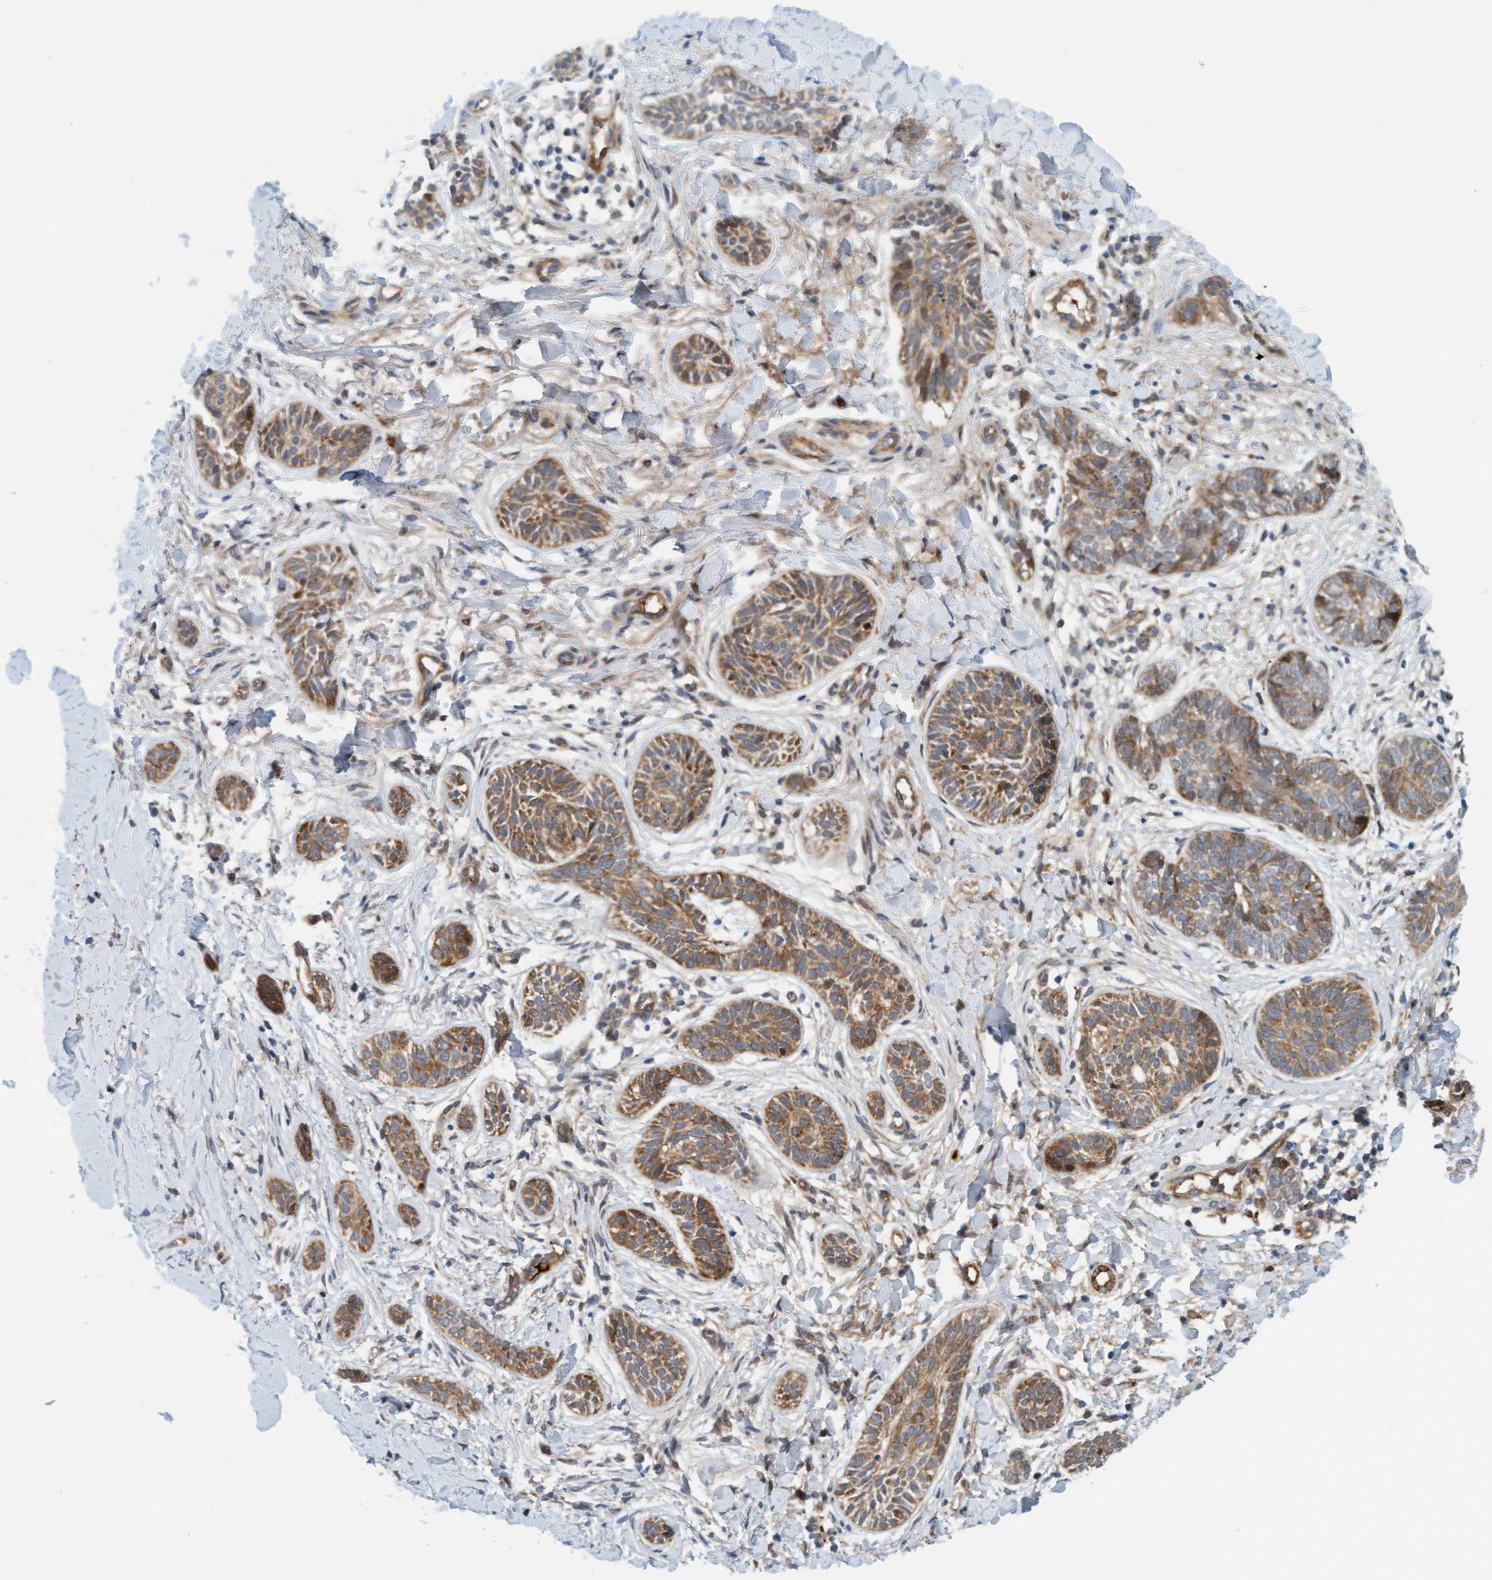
{"staining": {"intensity": "moderate", "quantity": ">75%", "location": "cytoplasmic/membranous"}, "tissue": "skin cancer", "cell_type": "Tumor cells", "image_type": "cancer", "snomed": [{"axis": "morphology", "description": "Normal tissue, NOS"}, {"axis": "morphology", "description": "Basal cell carcinoma"}, {"axis": "topography", "description": "Skin"}], "caption": "Human skin cancer stained with a protein marker exhibits moderate staining in tumor cells.", "gene": "EIF4EBP1", "patient": {"sex": "male", "age": 63}}